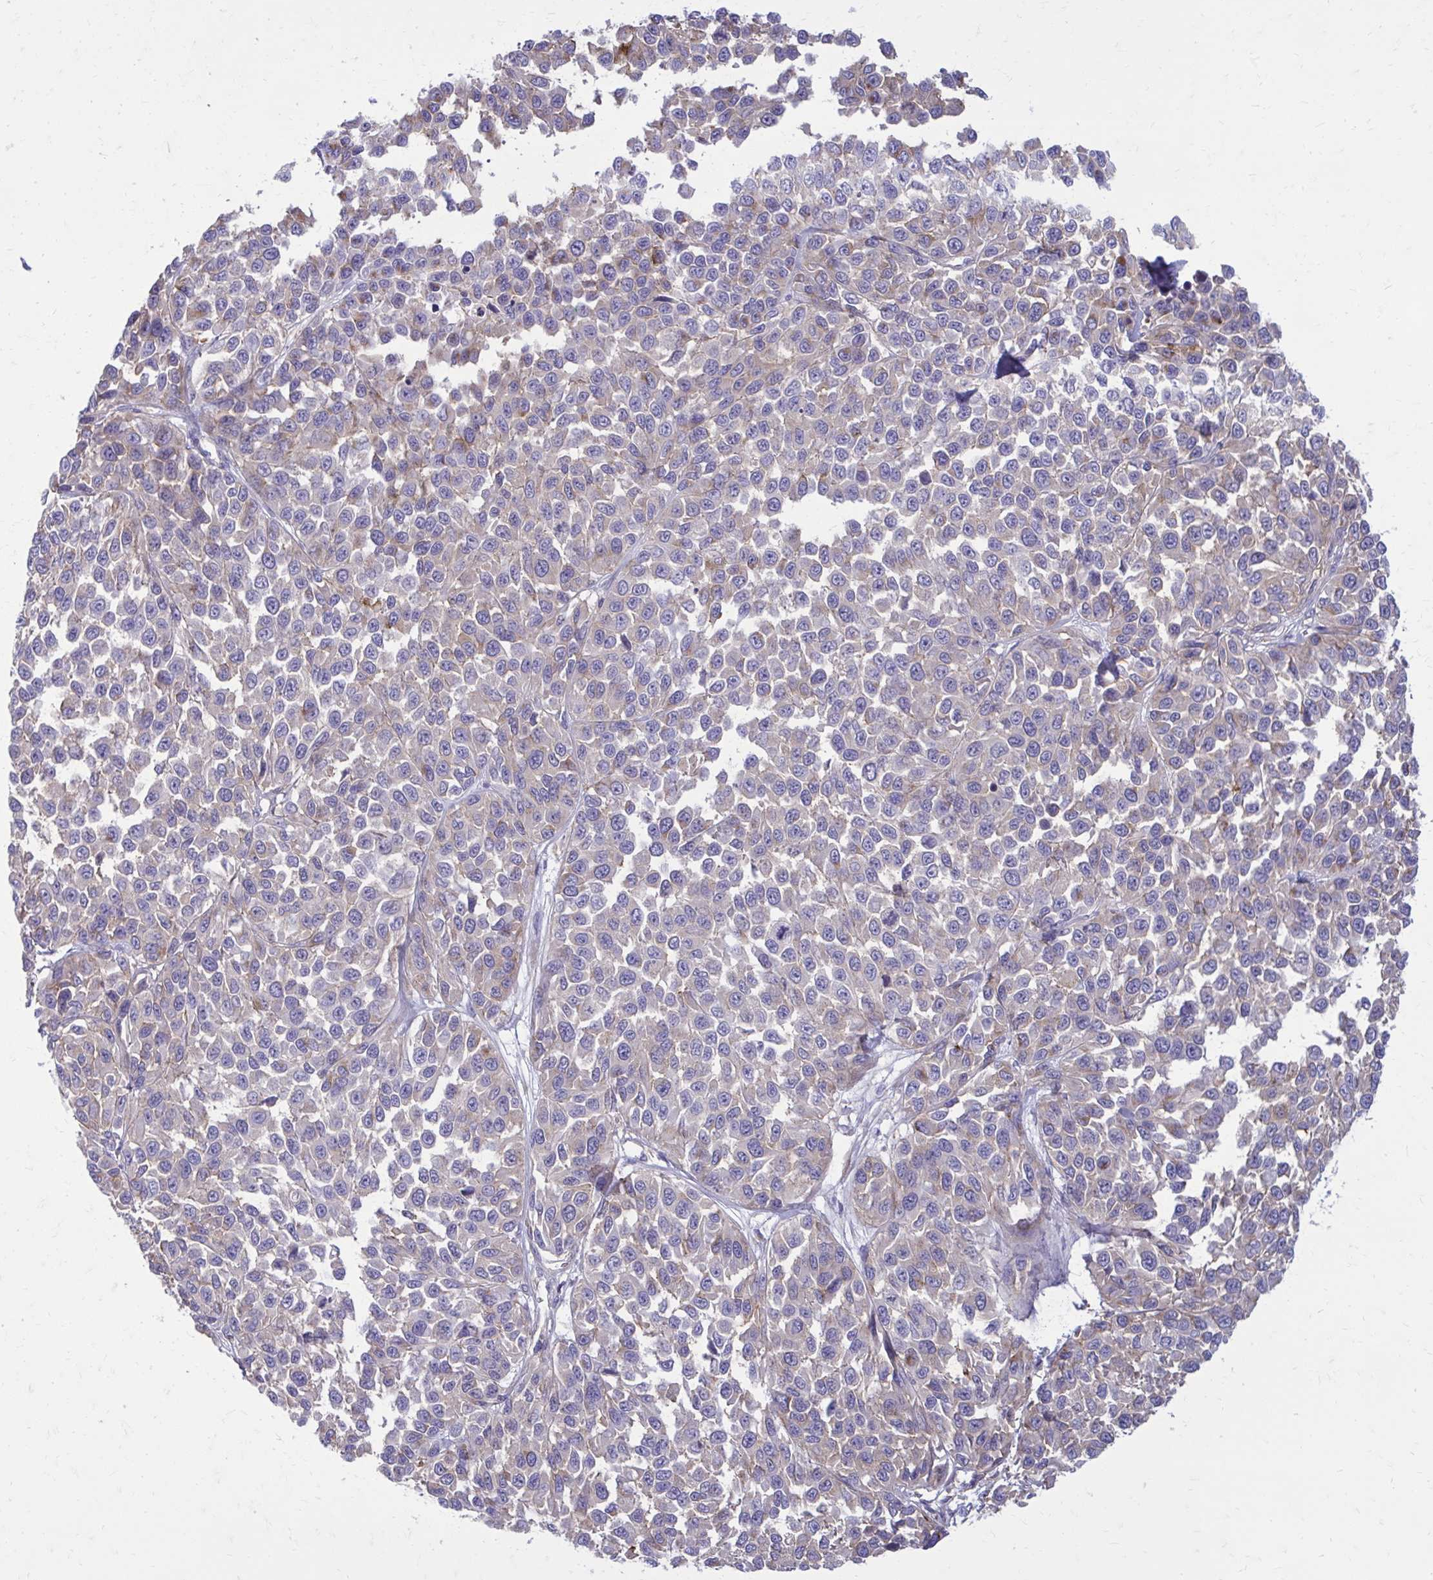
{"staining": {"intensity": "negative", "quantity": "none", "location": "none"}, "tissue": "melanoma", "cell_type": "Tumor cells", "image_type": "cancer", "snomed": [{"axis": "morphology", "description": "Malignant melanoma, NOS"}, {"axis": "topography", "description": "Skin"}], "caption": "Micrograph shows no significant protein expression in tumor cells of melanoma.", "gene": "CLTA", "patient": {"sex": "male", "age": 62}}